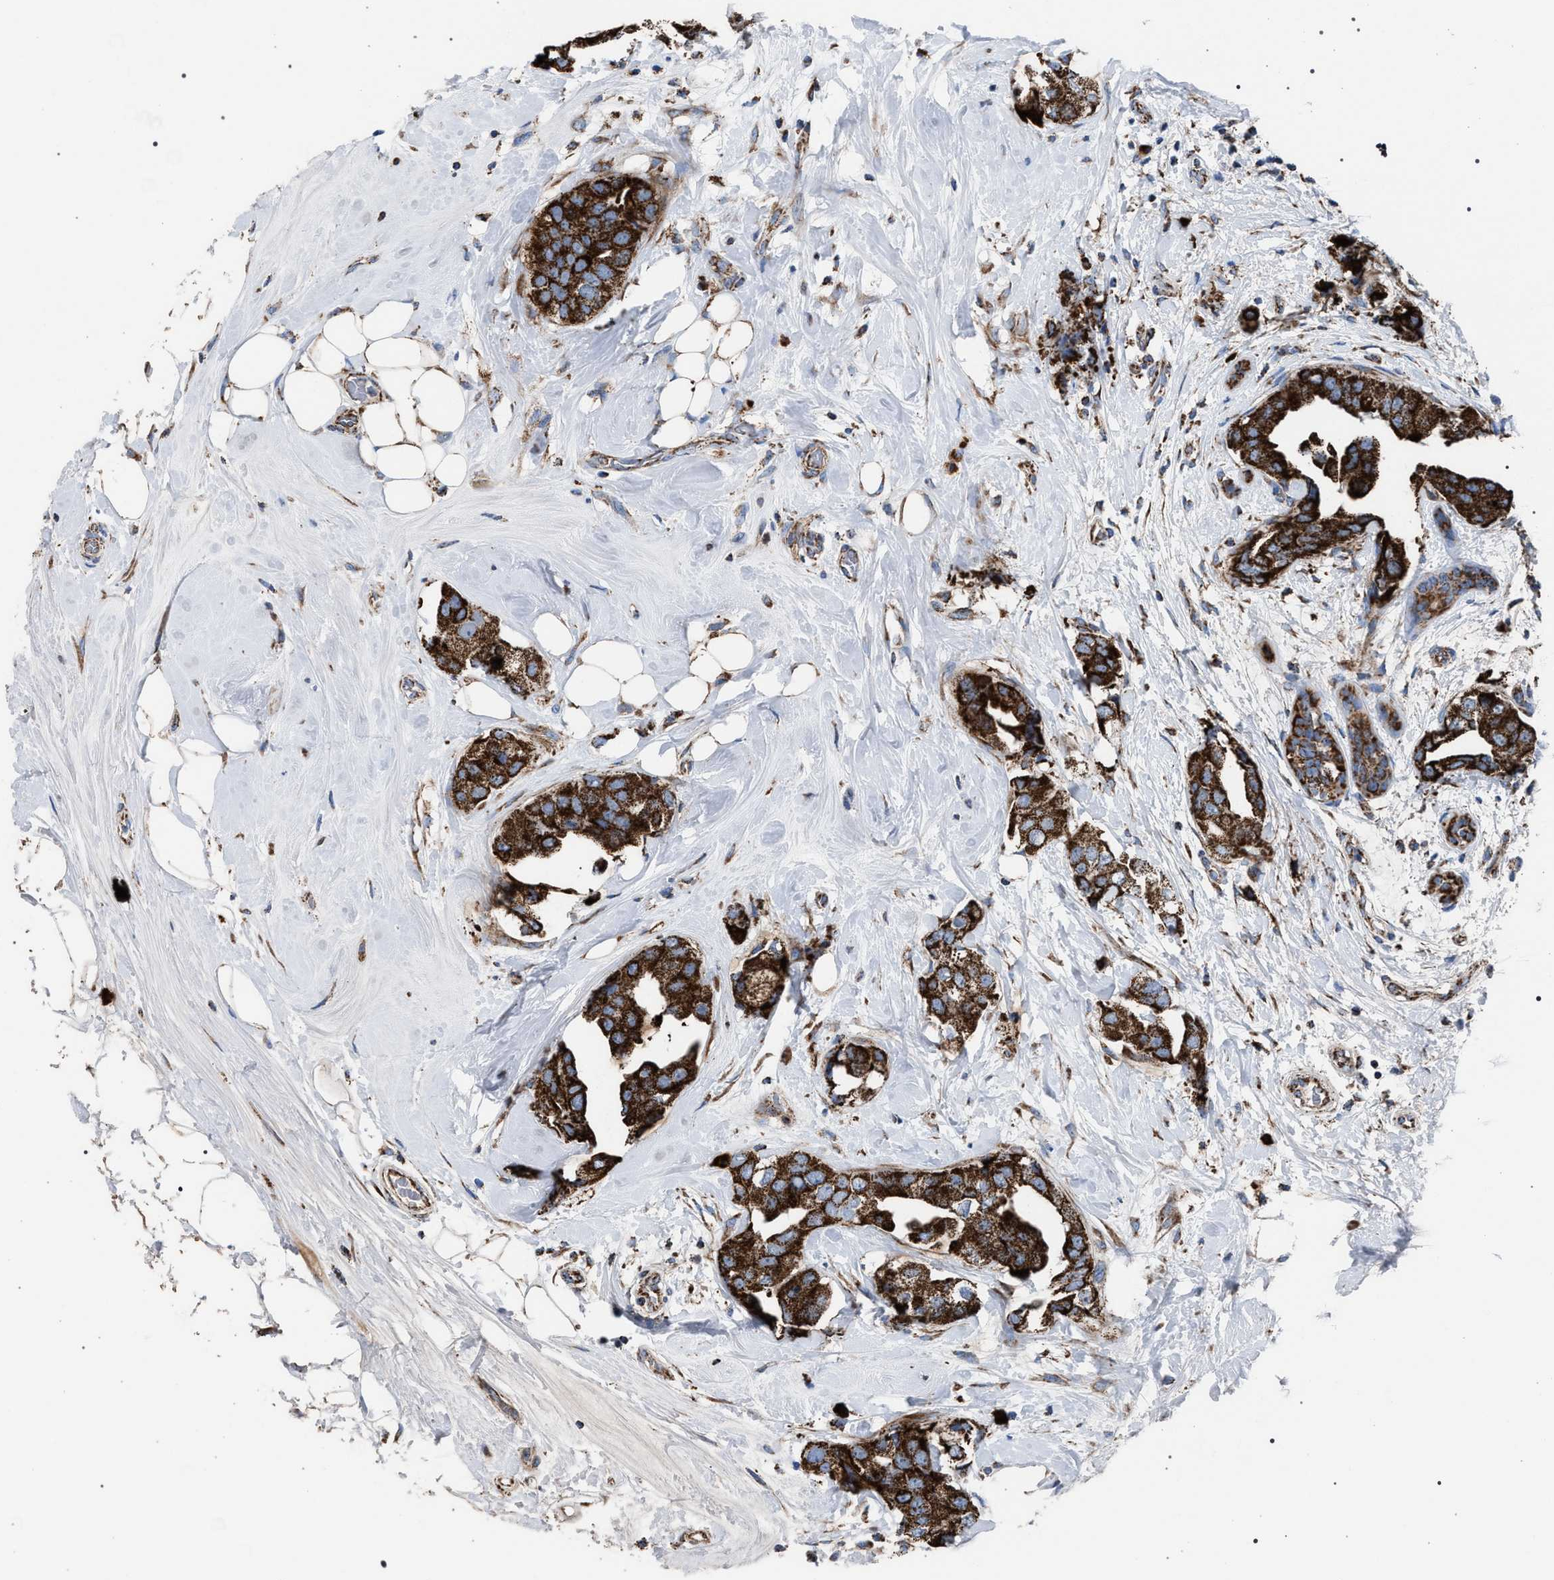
{"staining": {"intensity": "strong", "quantity": ">75%", "location": "cytoplasmic/membranous"}, "tissue": "breast cancer", "cell_type": "Tumor cells", "image_type": "cancer", "snomed": [{"axis": "morphology", "description": "Duct carcinoma"}, {"axis": "topography", "description": "Breast"}], "caption": "Human breast cancer stained for a protein (brown) shows strong cytoplasmic/membranous positive staining in approximately >75% of tumor cells.", "gene": "VPS13A", "patient": {"sex": "female", "age": 40}}